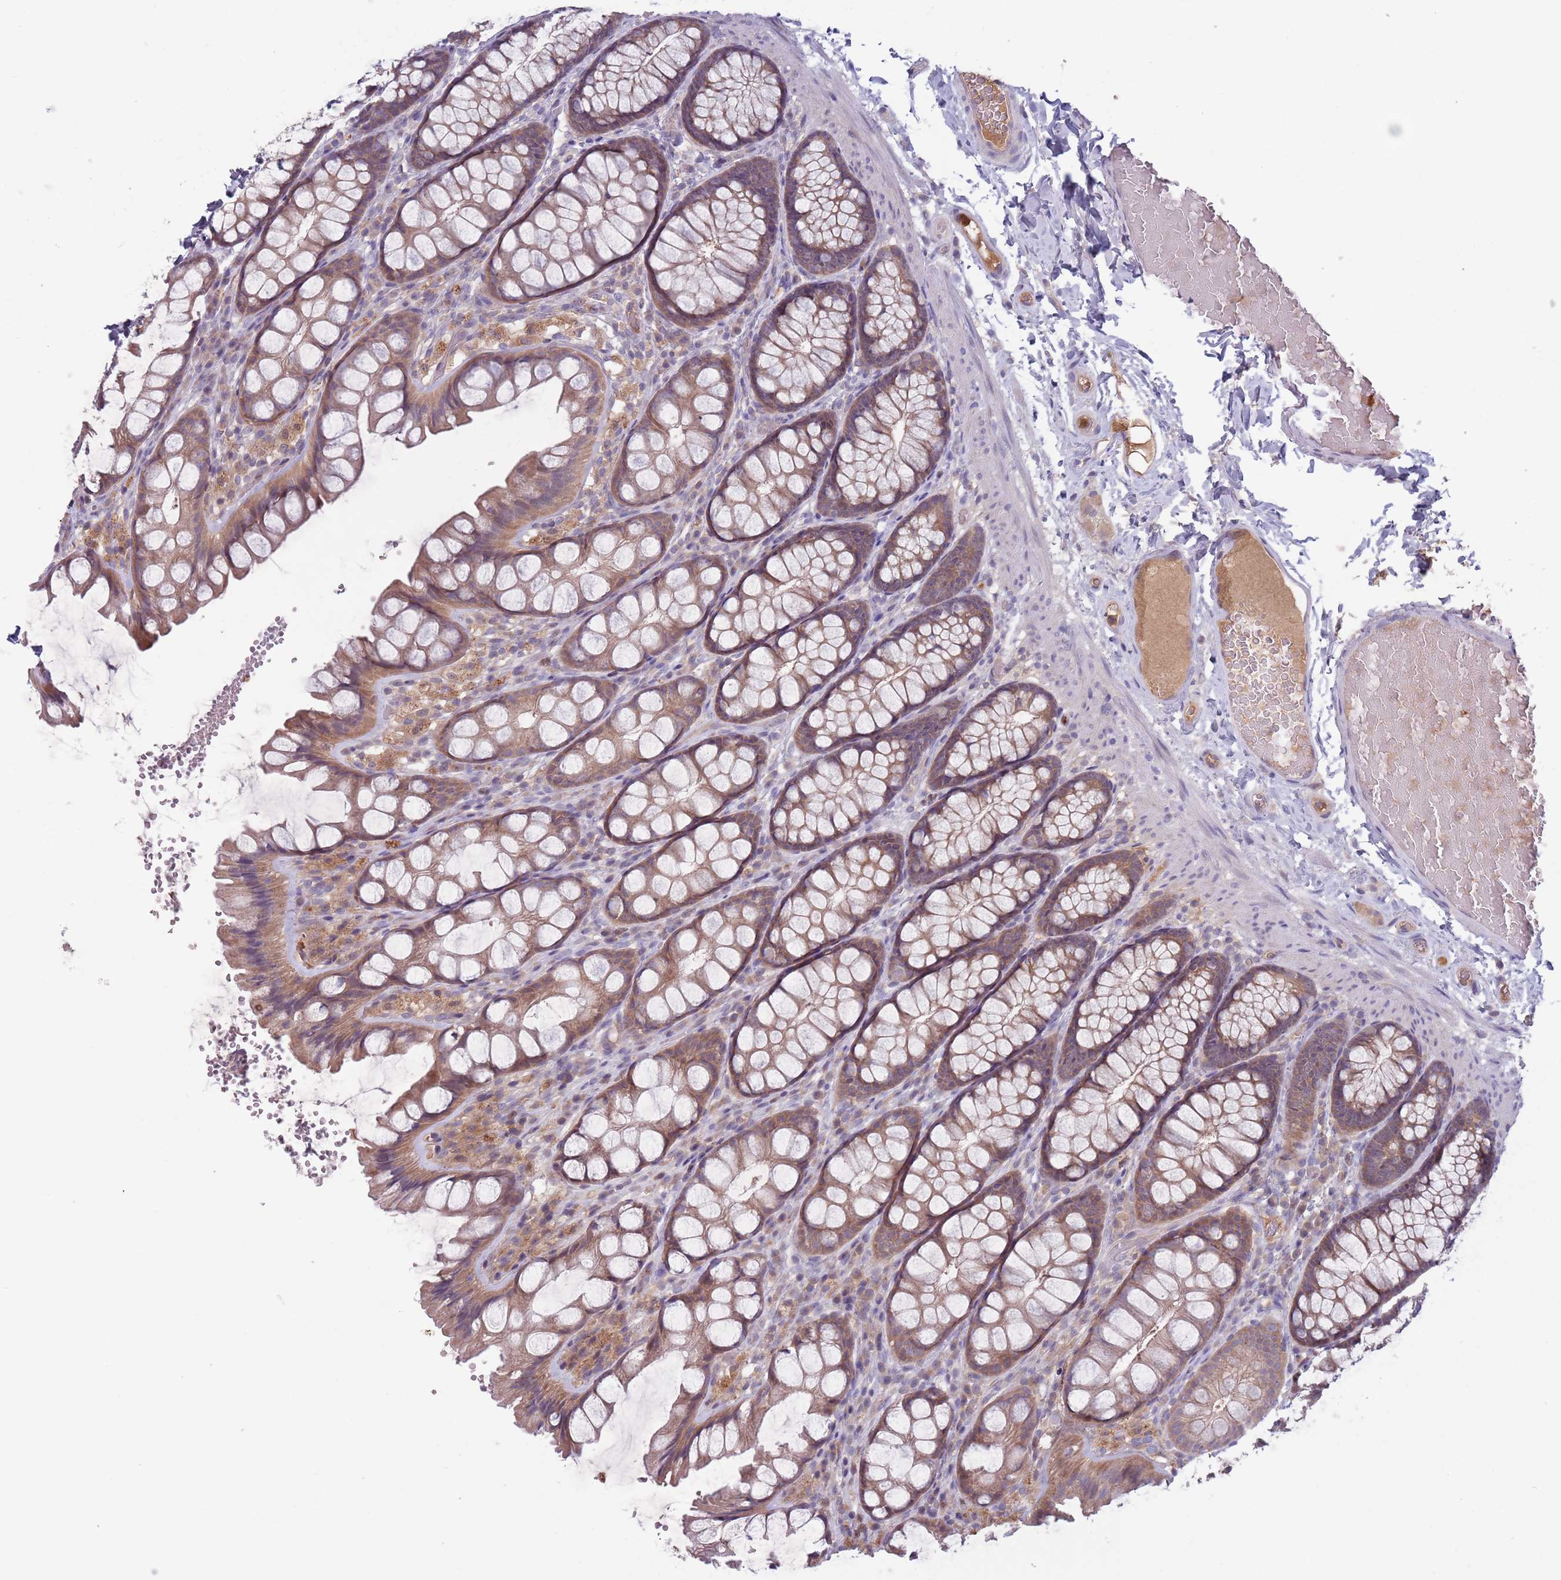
{"staining": {"intensity": "weak", "quantity": "25%-75%", "location": "cytoplasmic/membranous"}, "tissue": "colon", "cell_type": "Endothelial cells", "image_type": "normal", "snomed": [{"axis": "morphology", "description": "Normal tissue, NOS"}, {"axis": "topography", "description": "Colon"}], "caption": "High-magnification brightfield microscopy of benign colon stained with DAB (brown) and counterstained with hematoxylin (blue). endothelial cells exhibit weak cytoplasmic/membranous expression is identified in about25%-75% of cells. The protein is shown in brown color, while the nuclei are stained blue.", "gene": "TYW1B", "patient": {"sex": "male", "age": 47}}